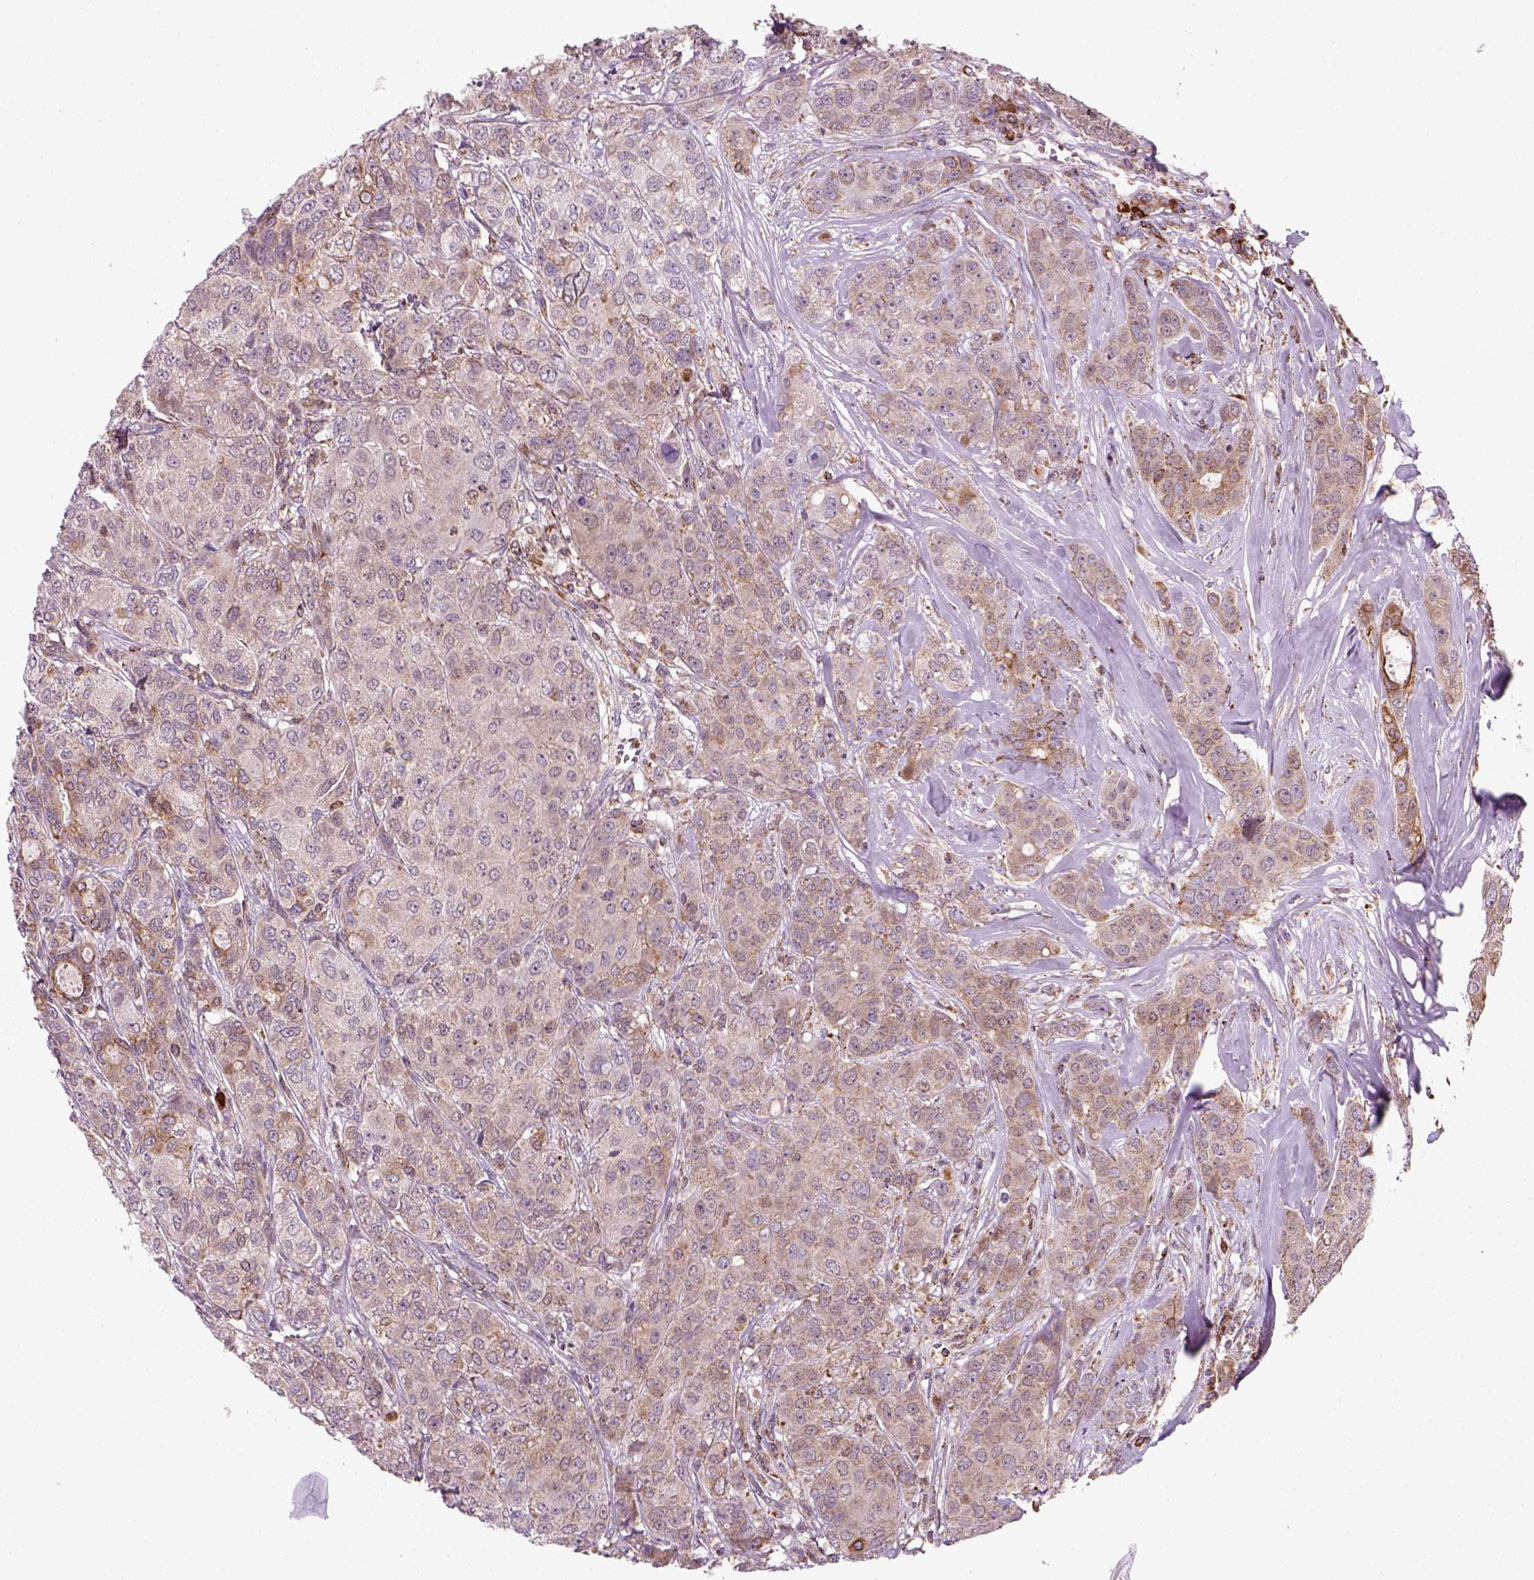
{"staining": {"intensity": "moderate", "quantity": "<25%", "location": "cytoplasmic/membranous"}, "tissue": "breast cancer", "cell_type": "Tumor cells", "image_type": "cancer", "snomed": [{"axis": "morphology", "description": "Duct carcinoma"}, {"axis": "topography", "description": "Breast"}], "caption": "Immunohistochemistry of invasive ductal carcinoma (breast) shows low levels of moderate cytoplasmic/membranous expression in approximately <25% of tumor cells.", "gene": "NUDT16L1", "patient": {"sex": "female", "age": 43}}